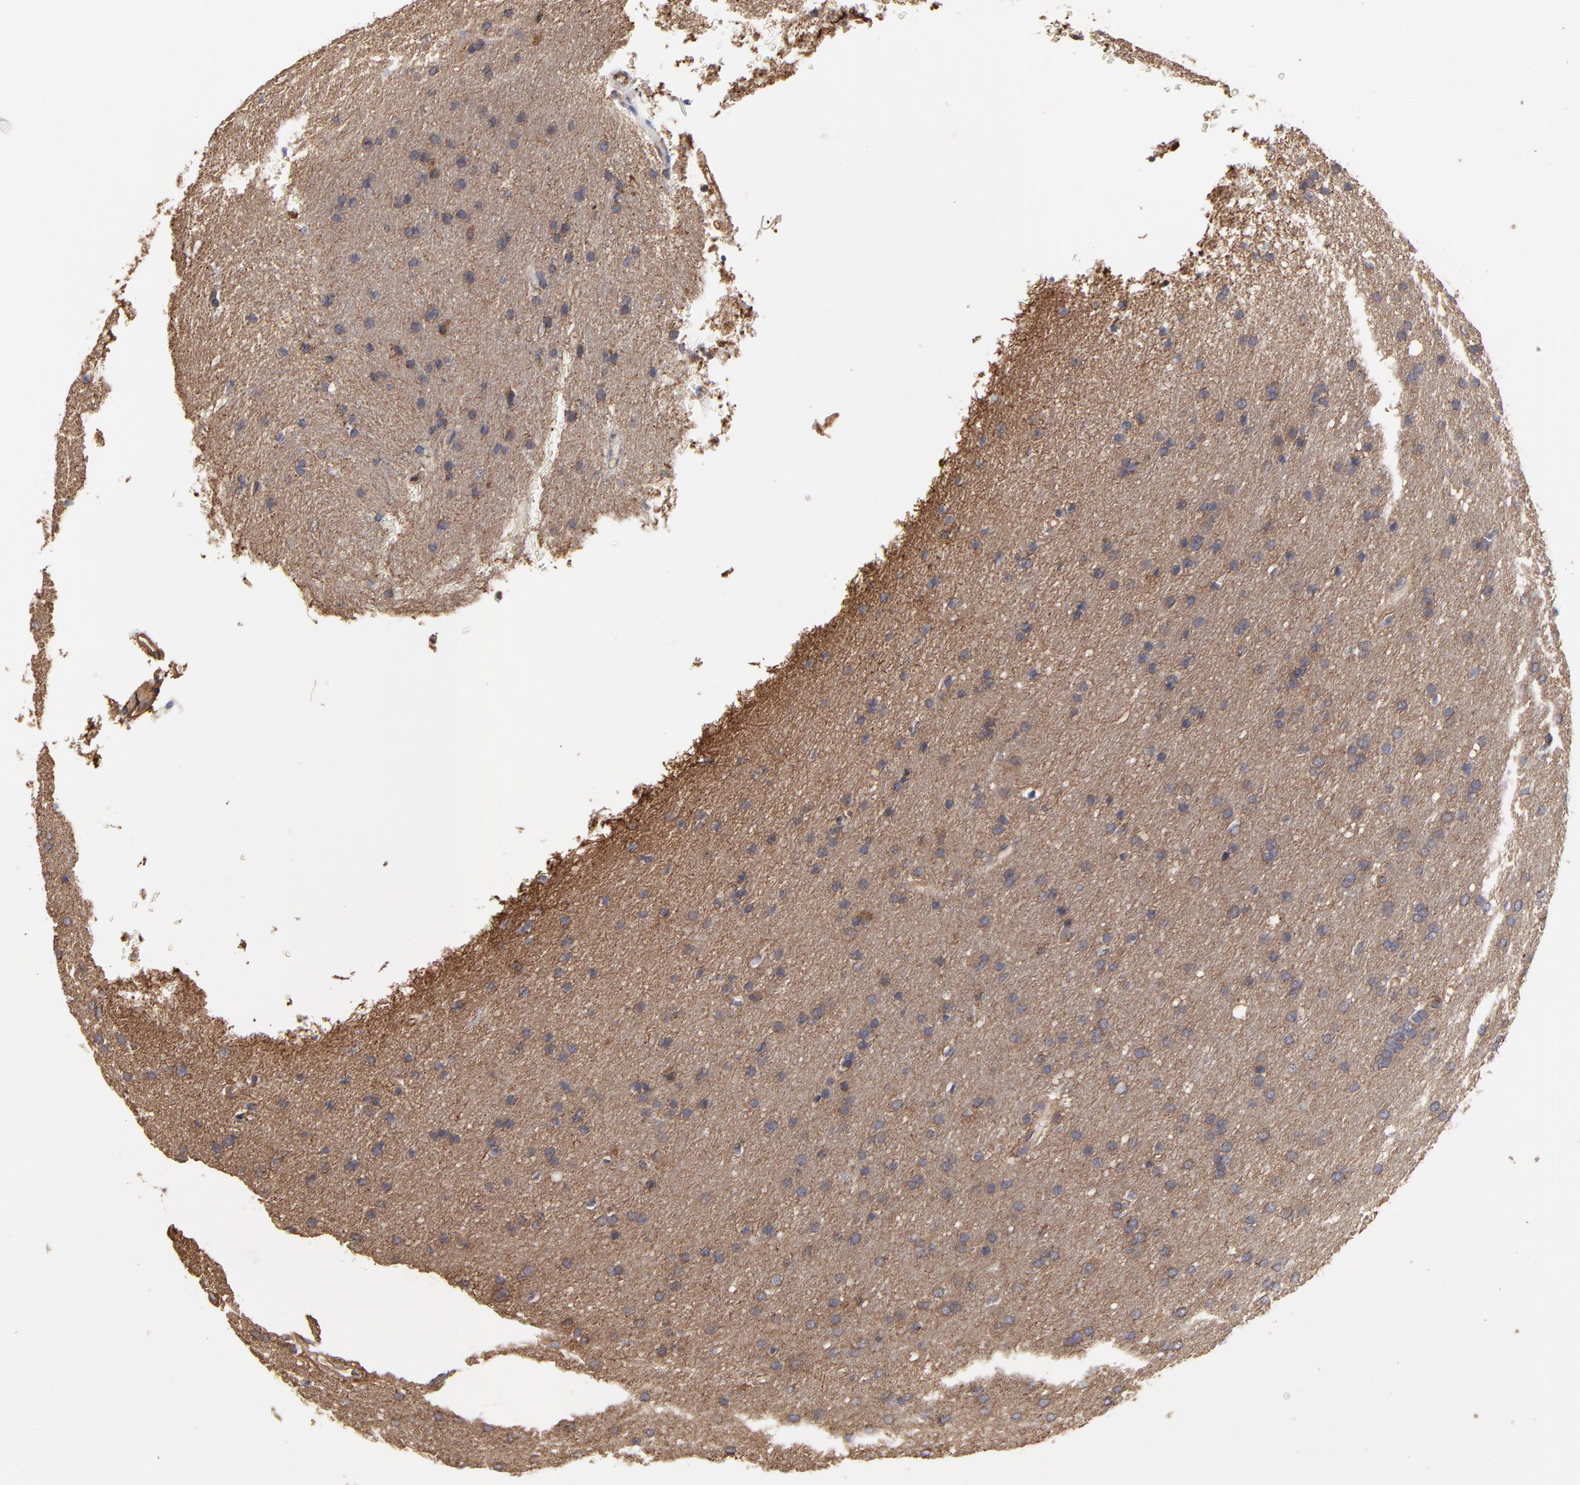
{"staining": {"intensity": "moderate", "quantity": "25%-75%", "location": "cytoplasmic/membranous"}, "tissue": "glioma", "cell_type": "Tumor cells", "image_type": "cancer", "snomed": [{"axis": "morphology", "description": "Glioma, malignant, Low grade"}, {"axis": "topography", "description": "Brain"}], "caption": "Immunohistochemical staining of malignant low-grade glioma exhibits medium levels of moderate cytoplasmic/membranous protein positivity in about 25%-75% of tumor cells.", "gene": "ARMT1", "patient": {"sex": "female", "age": 32}}